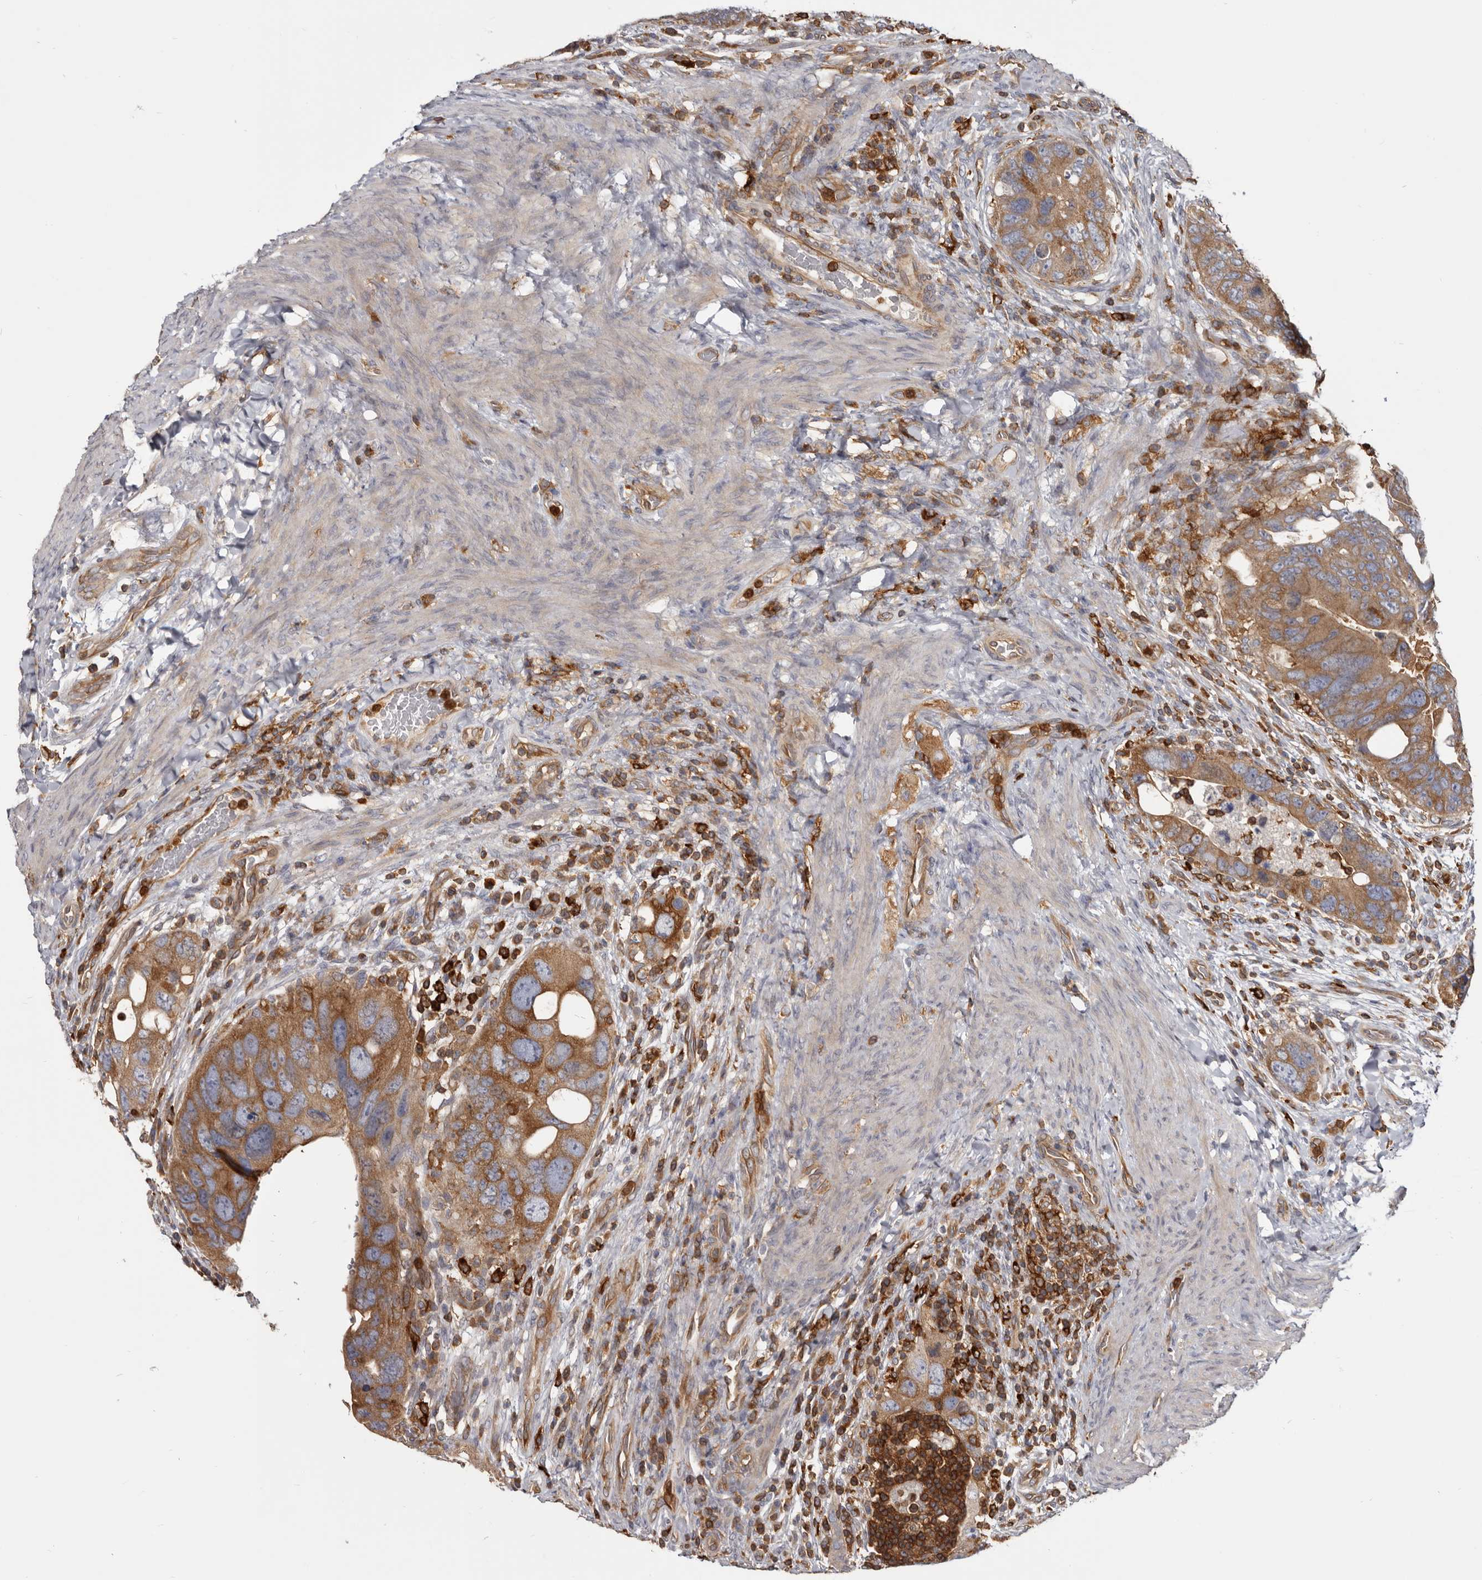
{"staining": {"intensity": "moderate", "quantity": ">75%", "location": "cytoplasmic/membranous"}, "tissue": "colorectal cancer", "cell_type": "Tumor cells", "image_type": "cancer", "snomed": [{"axis": "morphology", "description": "Adenocarcinoma, NOS"}, {"axis": "topography", "description": "Rectum"}], "caption": "Approximately >75% of tumor cells in colorectal cancer (adenocarcinoma) demonstrate moderate cytoplasmic/membranous protein positivity as visualized by brown immunohistochemical staining.", "gene": "CBL", "patient": {"sex": "male", "age": 59}}